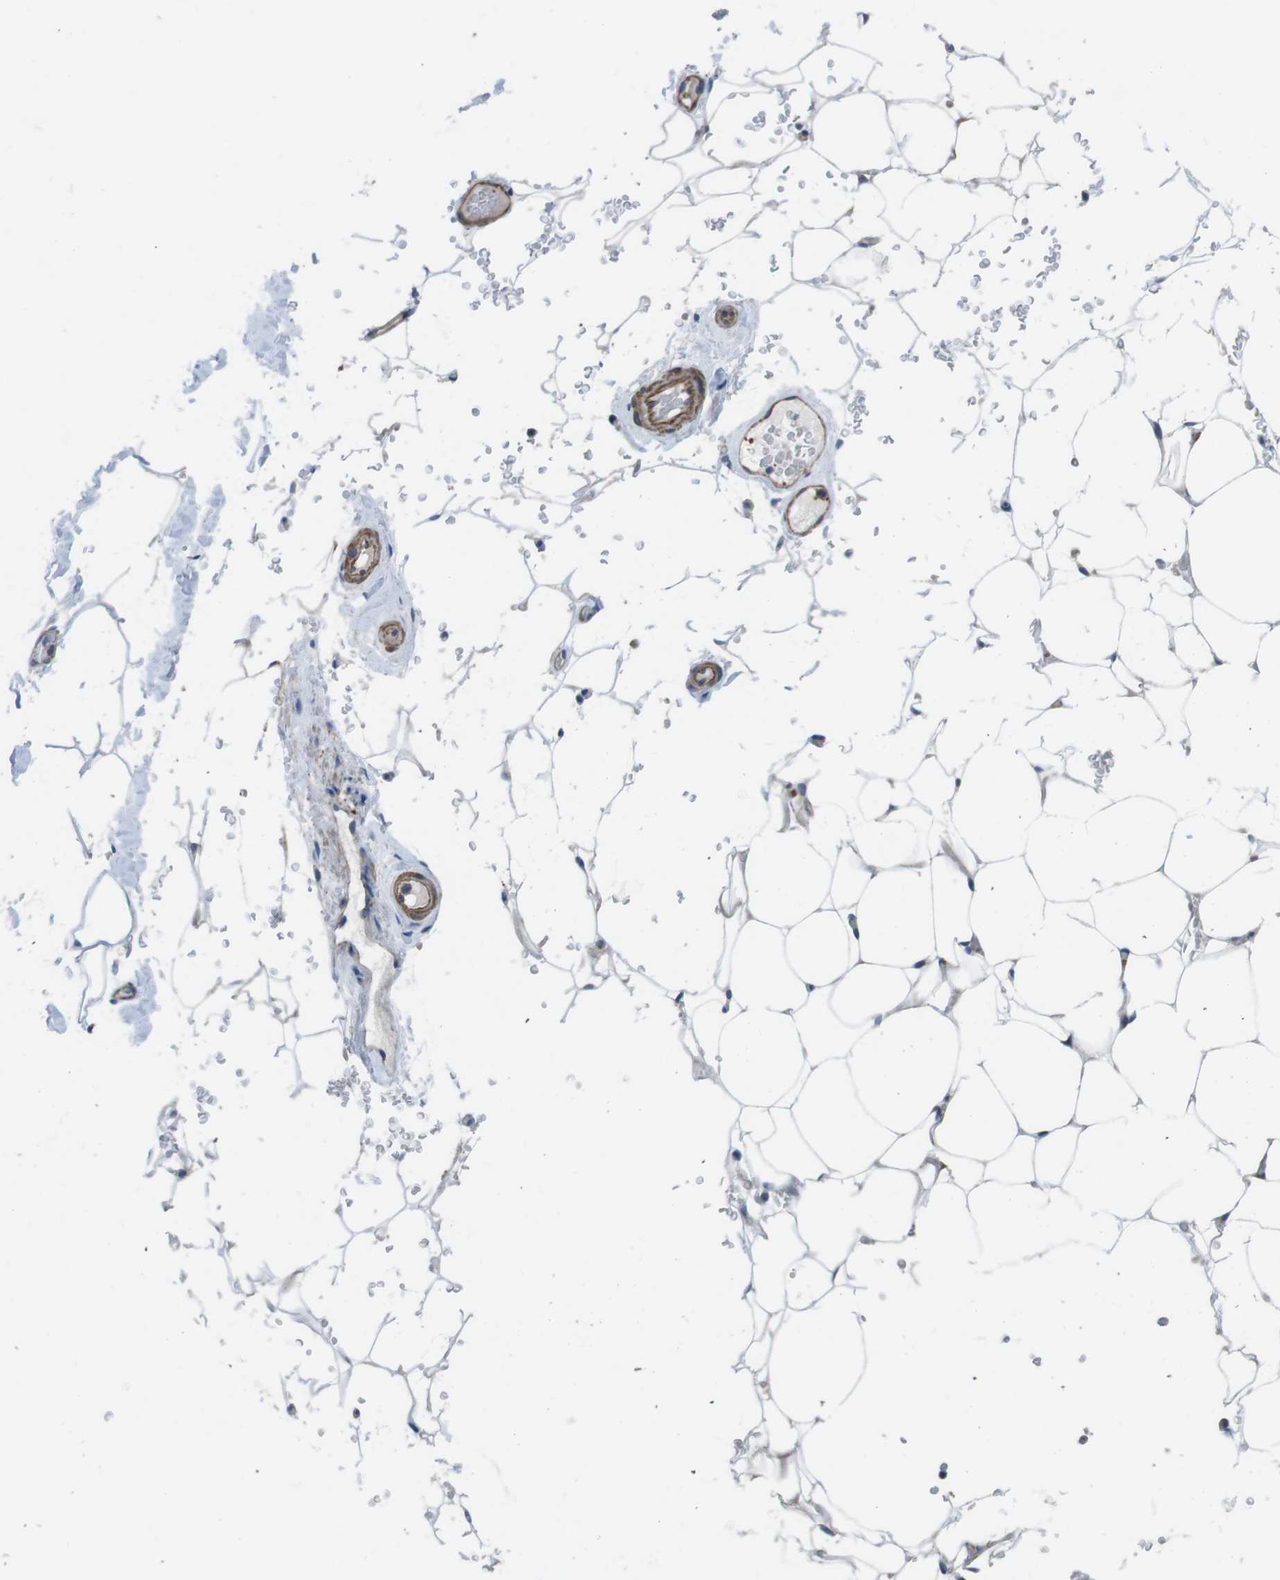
{"staining": {"intensity": "negative", "quantity": "none", "location": "none"}, "tissue": "adipose tissue", "cell_type": "Adipocytes", "image_type": "normal", "snomed": [{"axis": "morphology", "description": "Normal tissue, NOS"}, {"axis": "topography", "description": "Peripheral nerve tissue"}], "caption": "Immunohistochemical staining of normal human adipose tissue shows no significant staining in adipocytes. (DAB (3,3'-diaminobenzidine) immunohistochemistry visualized using brightfield microscopy, high magnification).", "gene": "FAM174B", "patient": {"sex": "male", "age": 70}}